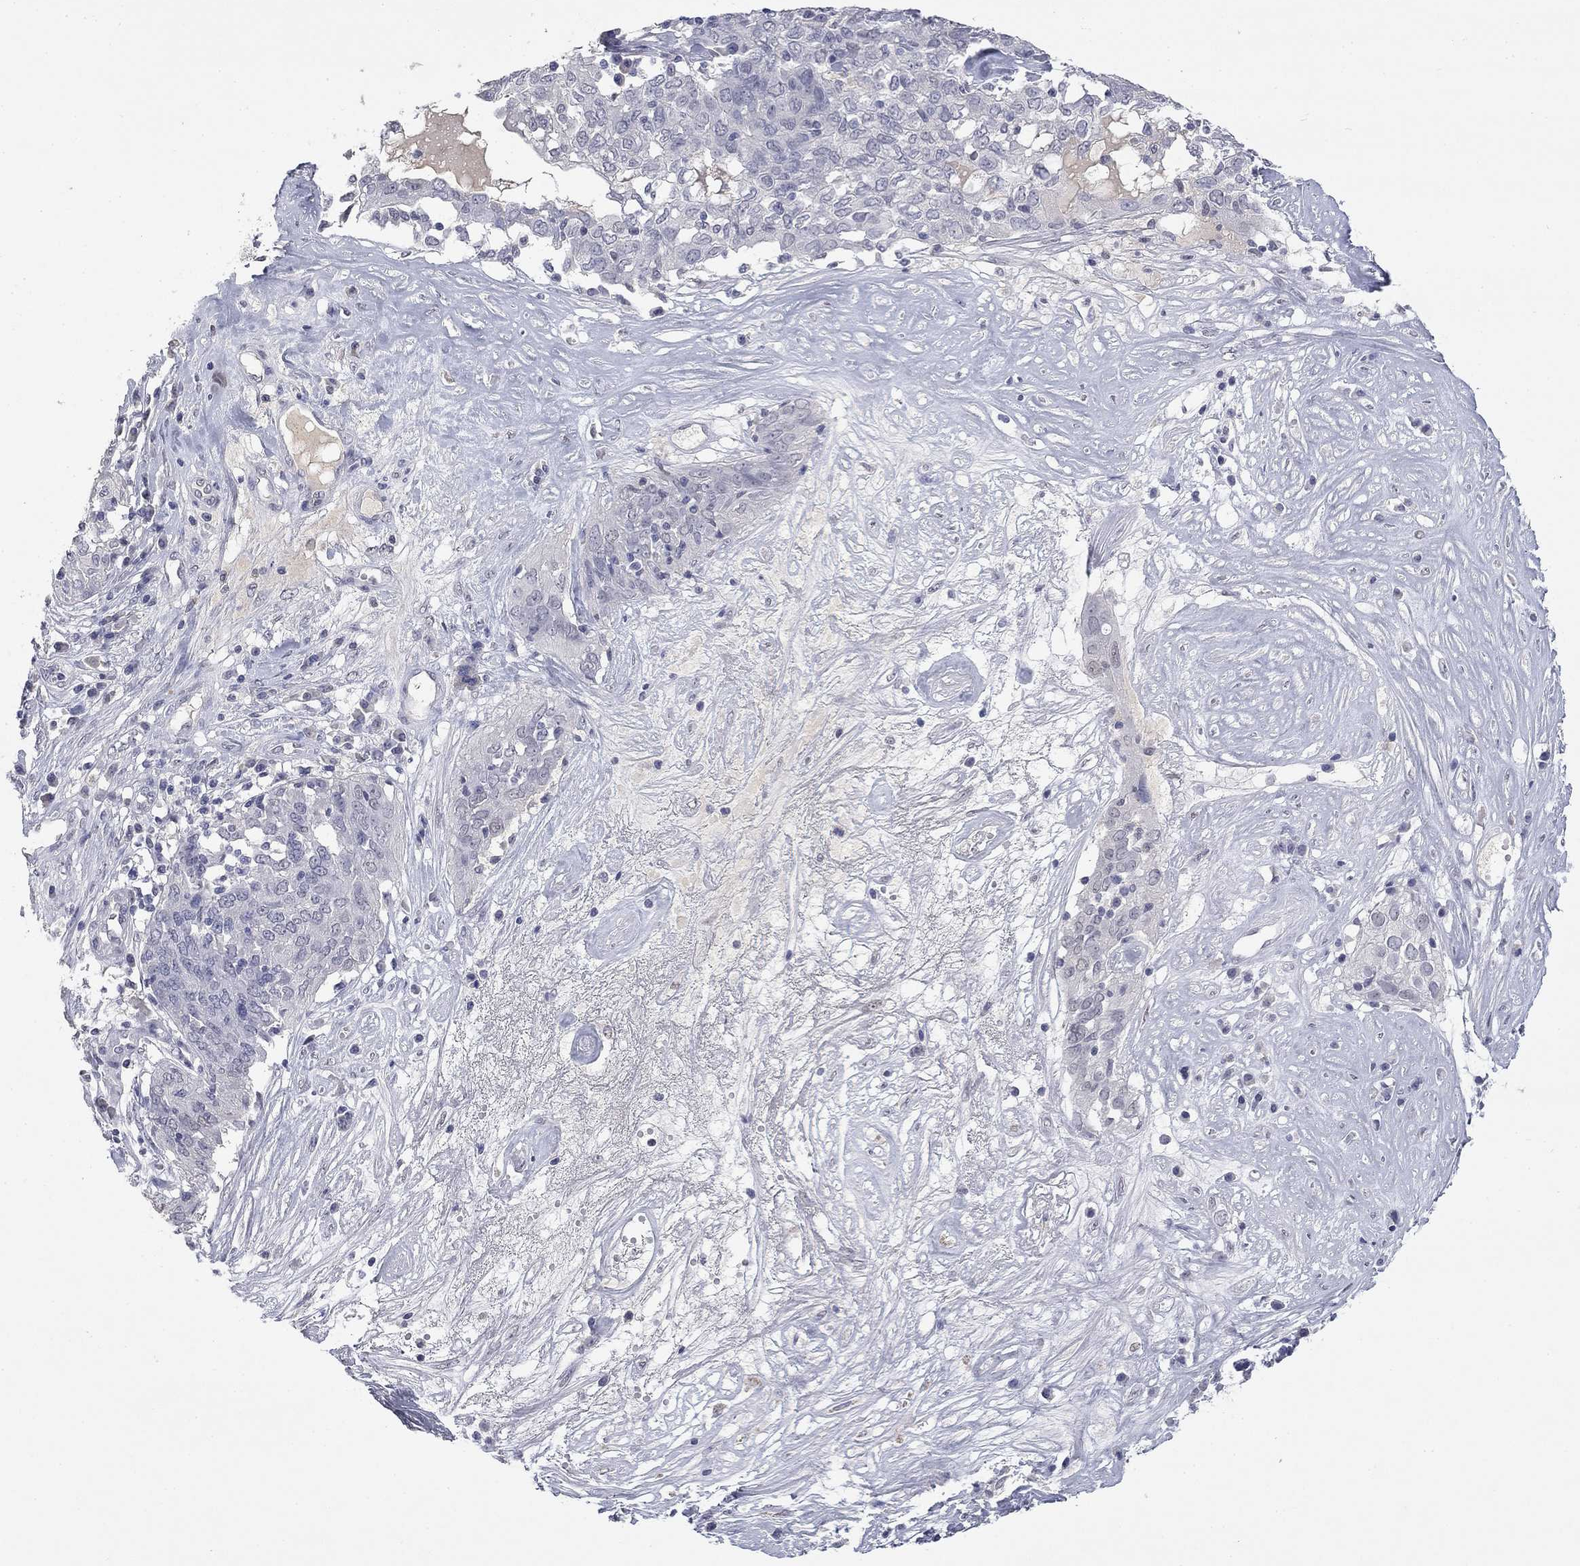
{"staining": {"intensity": "negative", "quantity": "none", "location": "none"}, "tissue": "ovarian cancer", "cell_type": "Tumor cells", "image_type": "cancer", "snomed": [{"axis": "morphology", "description": "Carcinoma, endometroid"}, {"axis": "topography", "description": "Ovary"}], "caption": "Tumor cells show no significant protein staining in endometroid carcinoma (ovarian).", "gene": "SLC51A", "patient": {"sex": "female", "age": 50}}